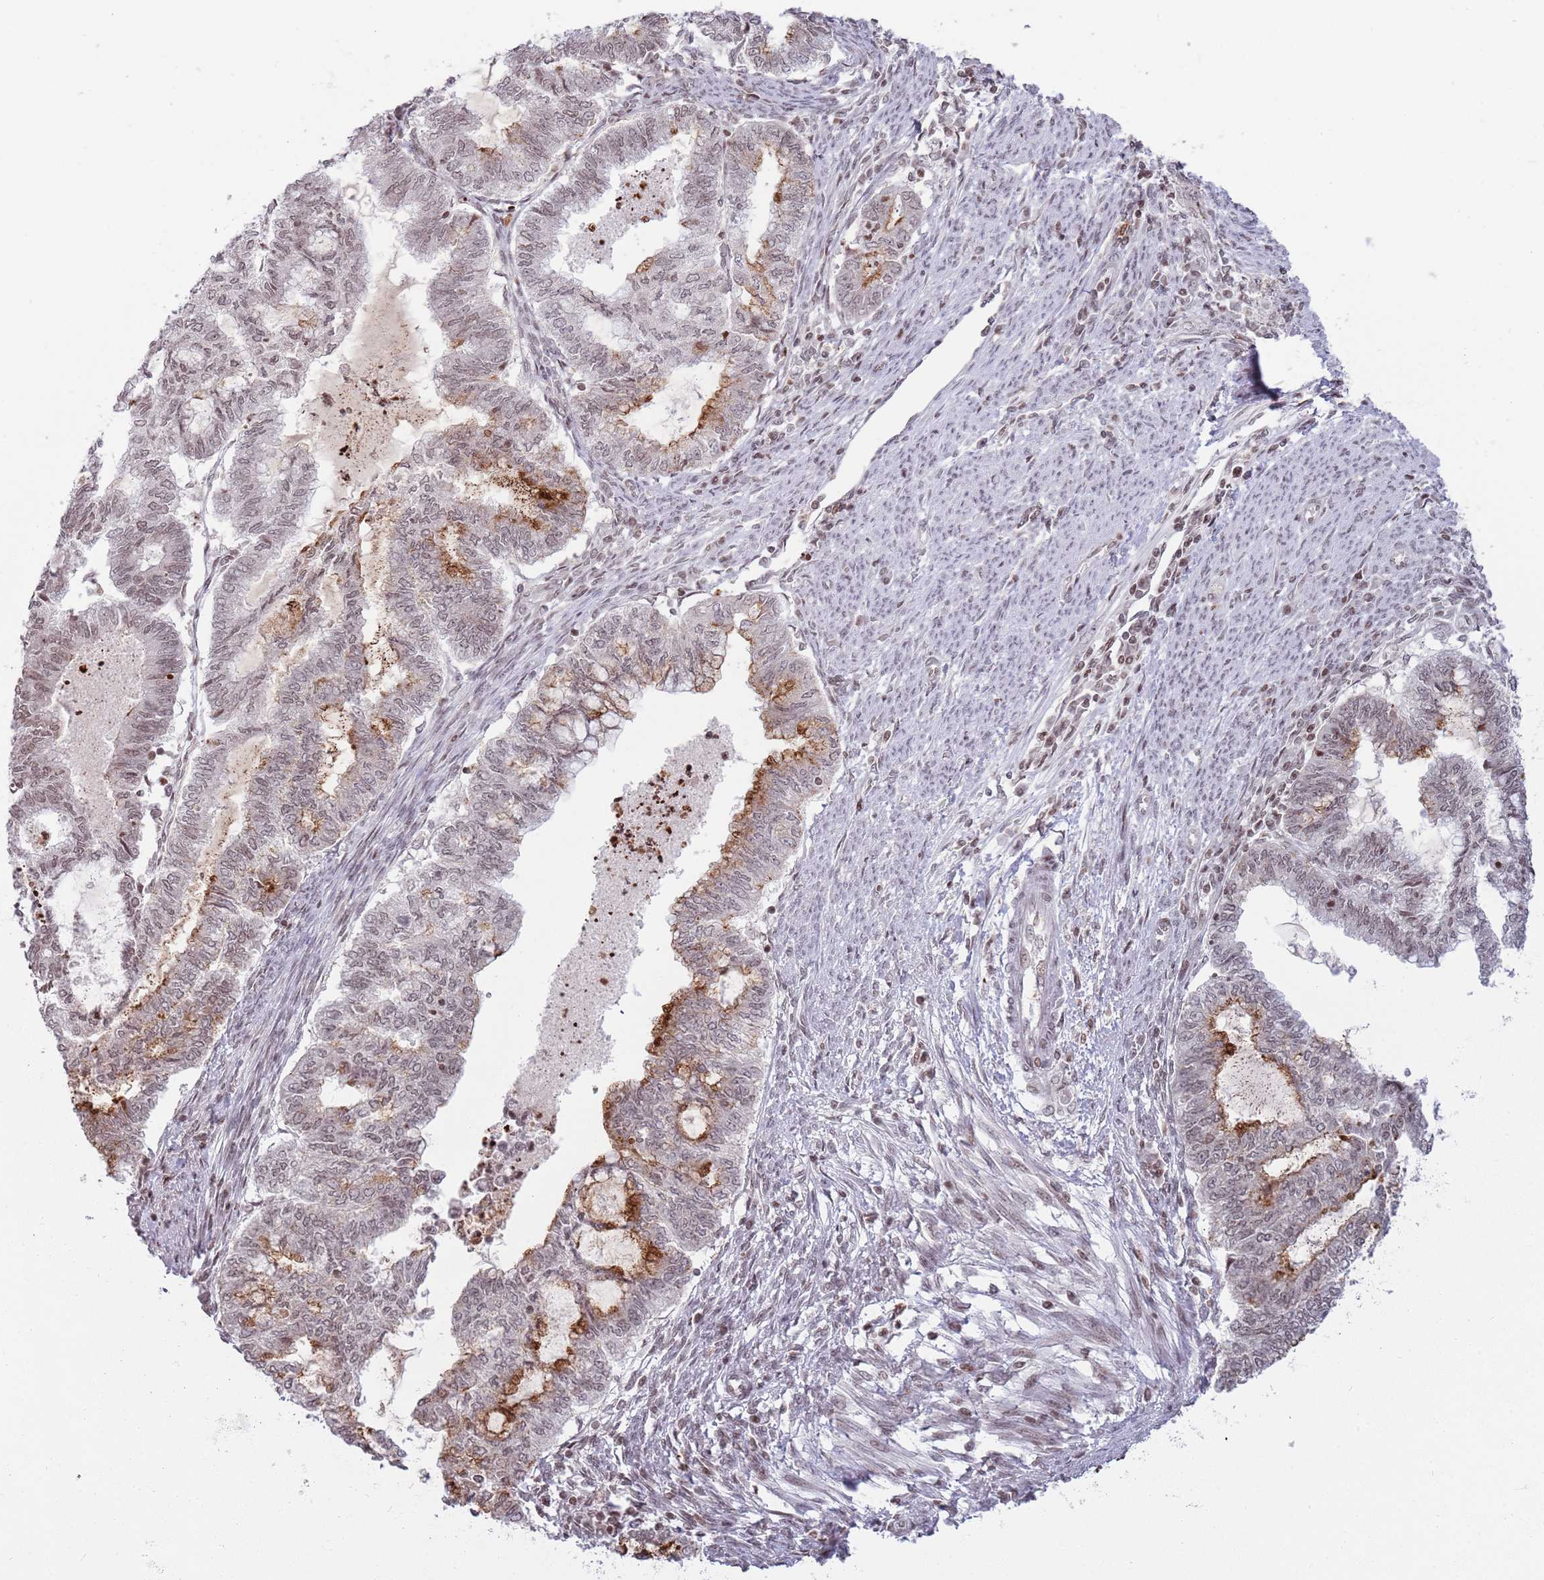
{"staining": {"intensity": "moderate", "quantity": "<25%", "location": "cytoplasmic/membranous,nuclear"}, "tissue": "endometrial cancer", "cell_type": "Tumor cells", "image_type": "cancer", "snomed": [{"axis": "morphology", "description": "Adenocarcinoma, NOS"}, {"axis": "topography", "description": "Endometrium"}], "caption": "Immunohistochemical staining of human endometrial cancer shows moderate cytoplasmic/membranous and nuclear protein staining in approximately <25% of tumor cells.", "gene": "SH3RF3", "patient": {"sex": "female", "age": 79}}